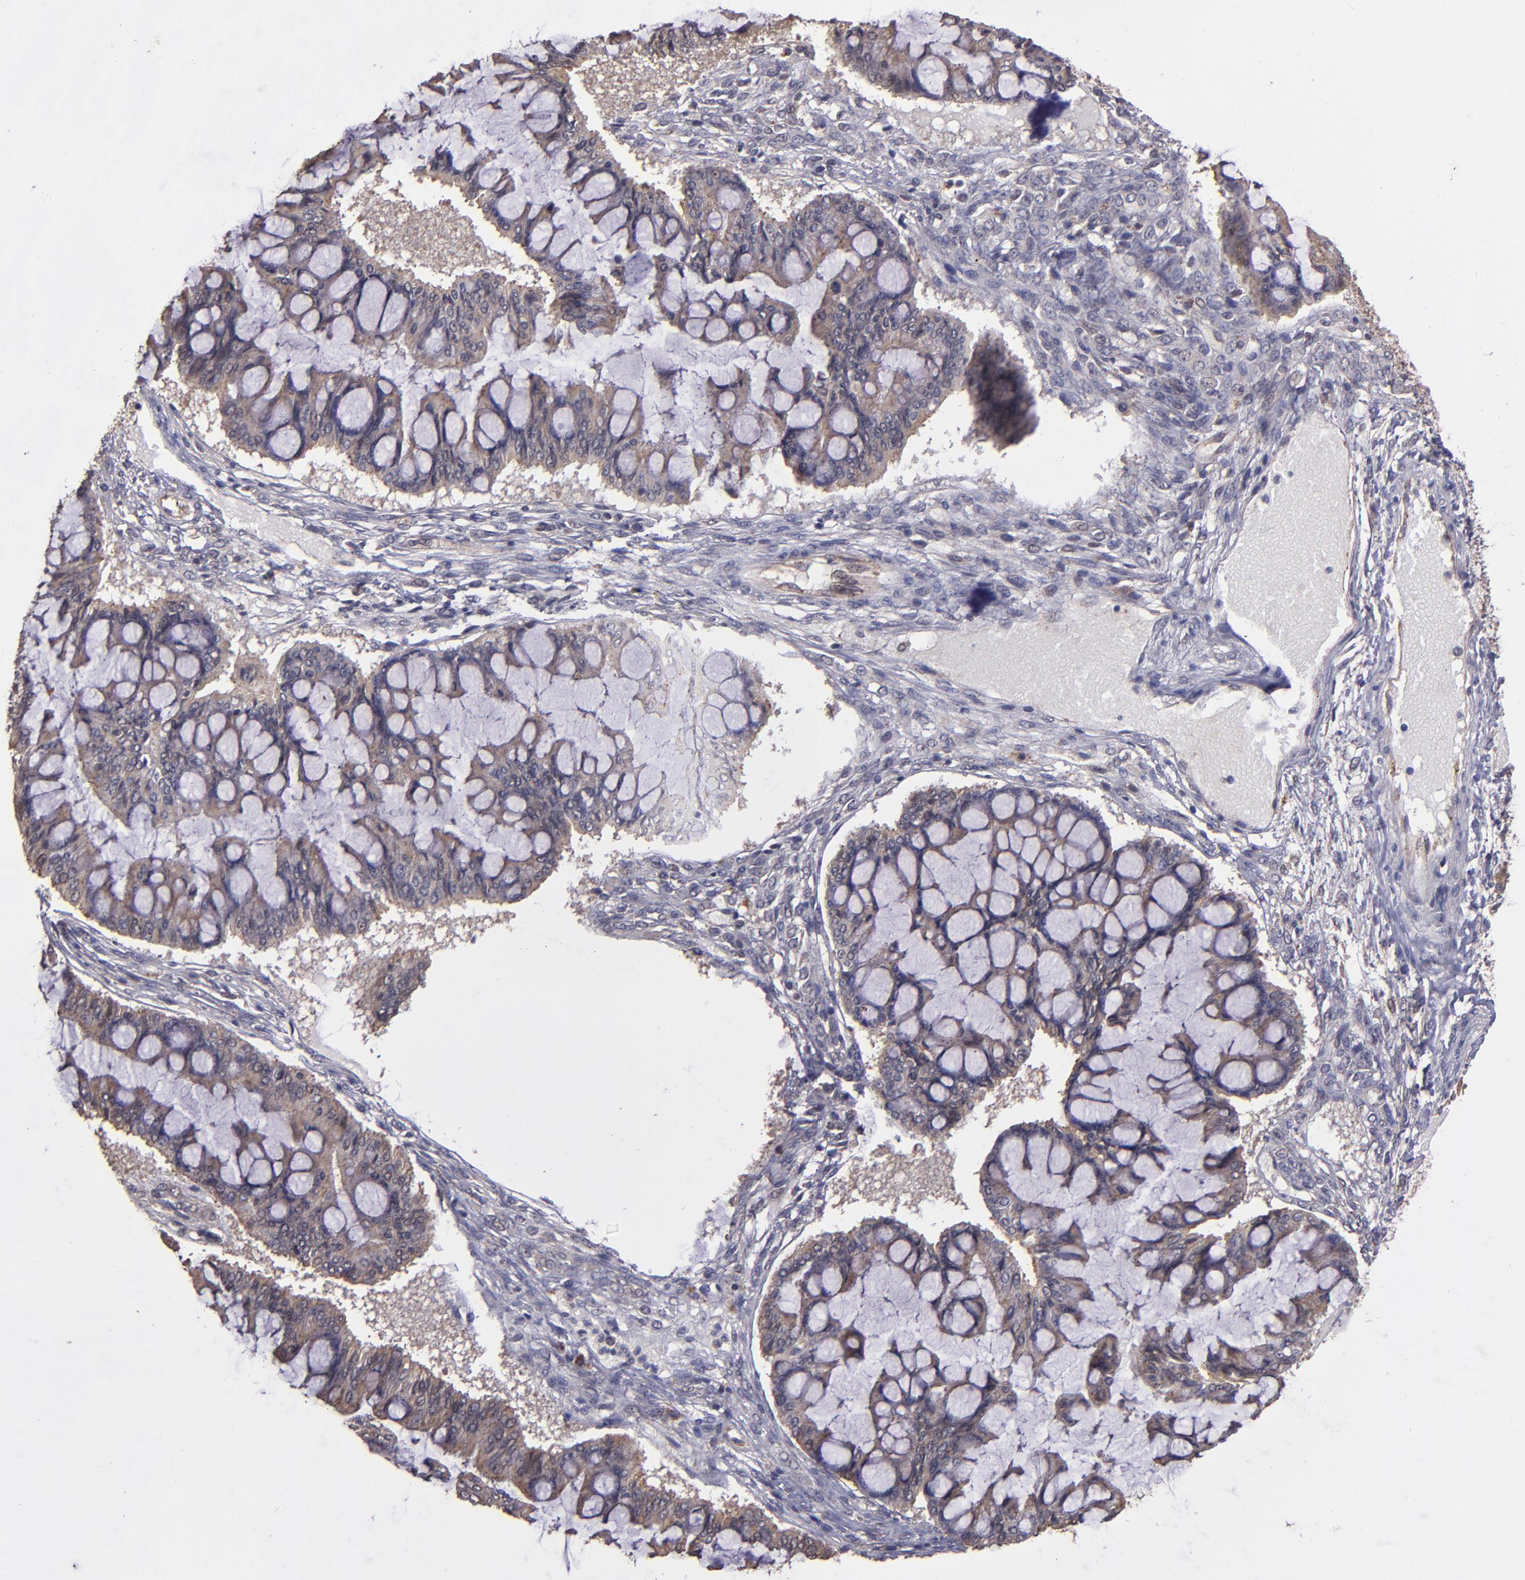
{"staining": {"intensity": "weak", "quantity": "25%-75%", "location": "cytoplasmic/membranous"}, "tissue": "ovarian cancer", "cell_type": "Tumor cells", "image_type": "cancer", "snomed": [{"axis": "morphology", "description": "Cystadenocarcinoma, mucinous, NOS"}, {"axis": "topography", "description": "Ovary"}], "caption": "The photomicrograph shows a brown stain indicating the presence of a protein in the cytoplasmic/membranous of tumor cells in ovarian cancer (mucinous cystadenocarcinoma). Immunohistochemistry stains the protein of interest in brown and the nuclei are stained blue.", "gene": "SIPA1L1", "patient": {"sex": "female", "age": 73}}